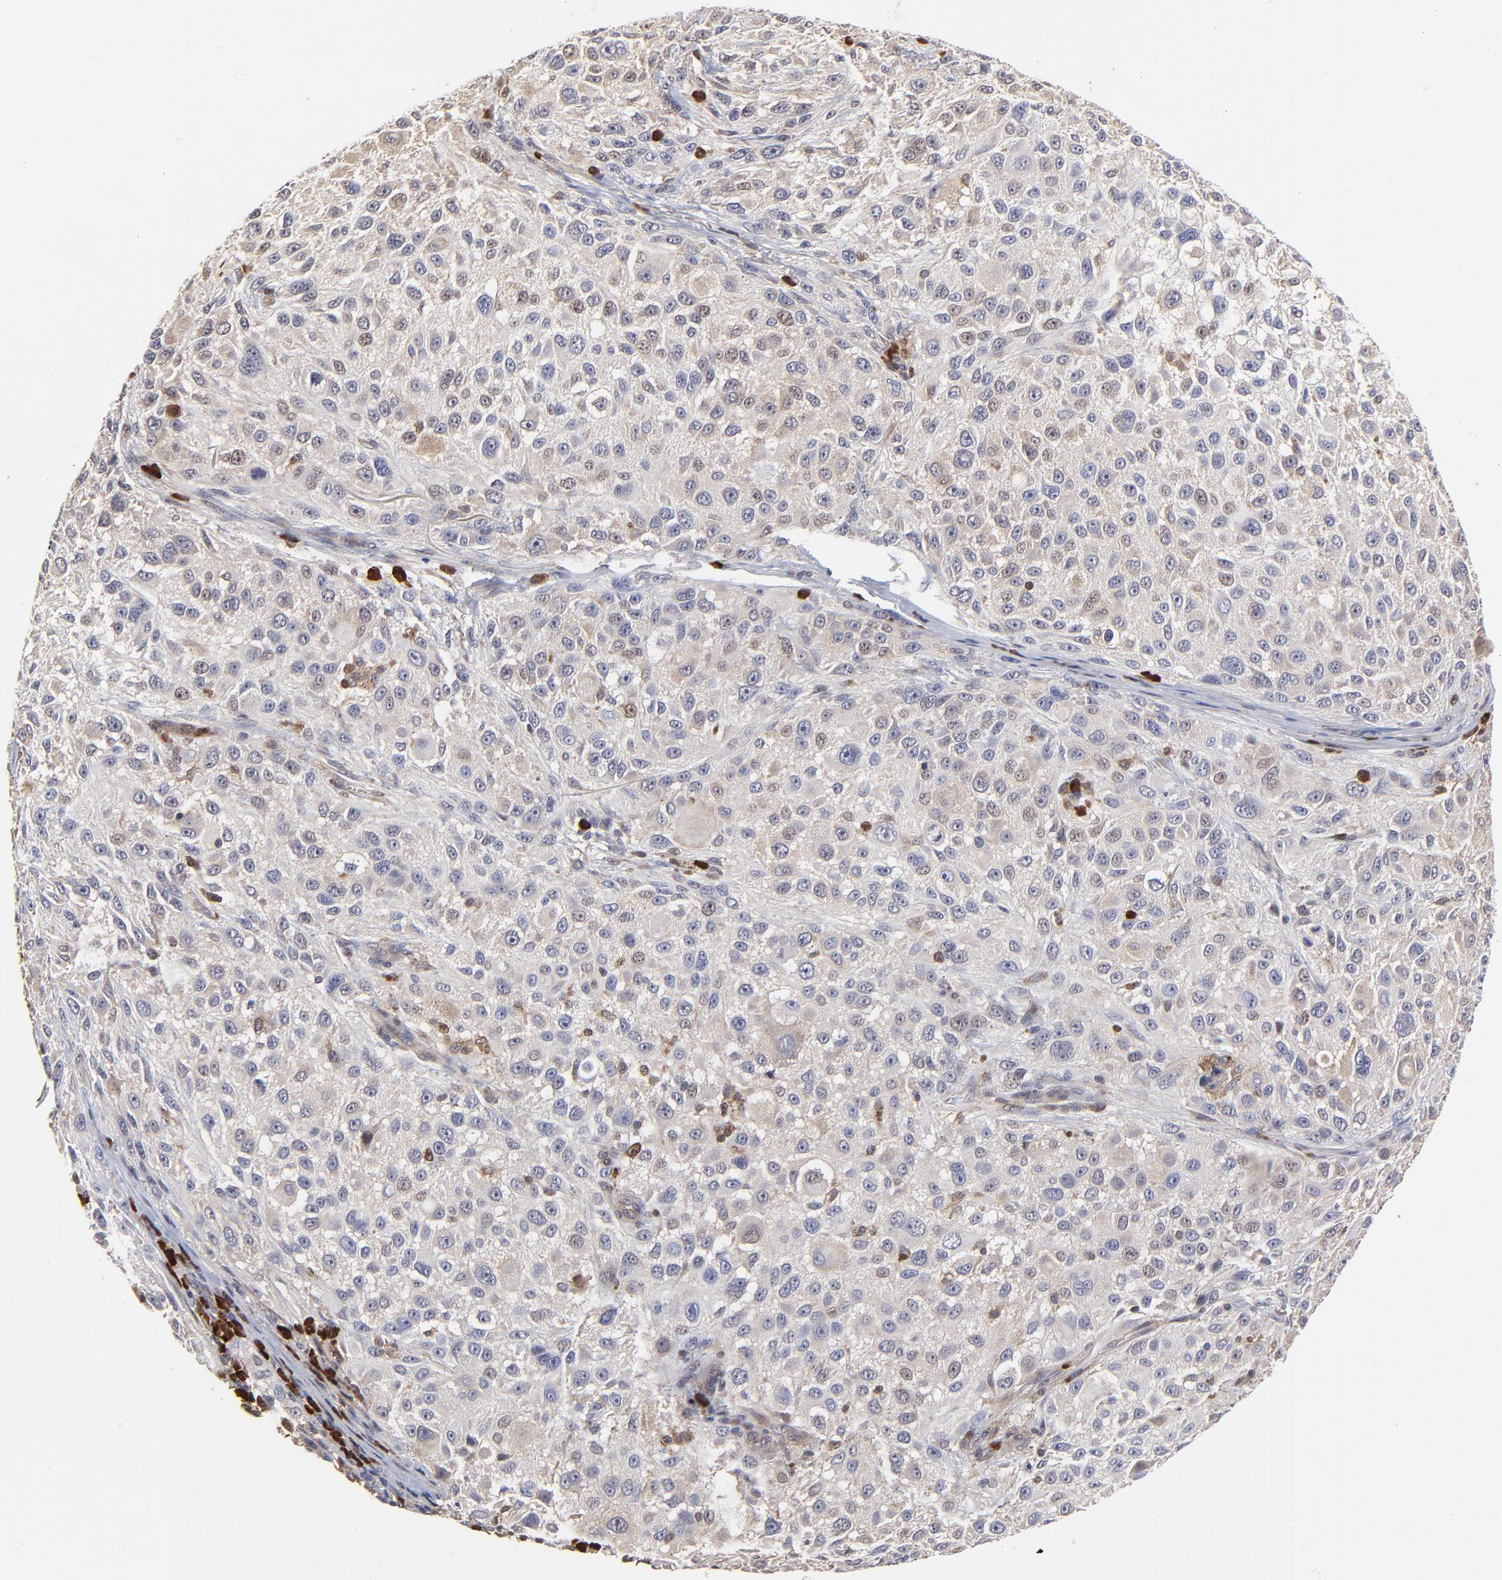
{"staining": {"intensity": "negative", "quantity": "none", "location": "none"}, "tissue": "melanoma", "cell_type": "Tumor cells", "image_type": "cancer", "snomed": [{"axis": "morphology", "description": "Necrosis, NOS"}, {"axis": "morphology", "description": "Malignant melanoma, NOS"}, {"axis": "topography", "description": "Skin"}], "caption": "High power microscopy image of an immunohistochemistry photomicrograph of malignant melanoma, revealing no significant expression in tumor cells.", "gene": "CASP3", "patient": {"sex": "female", "age": 87}}